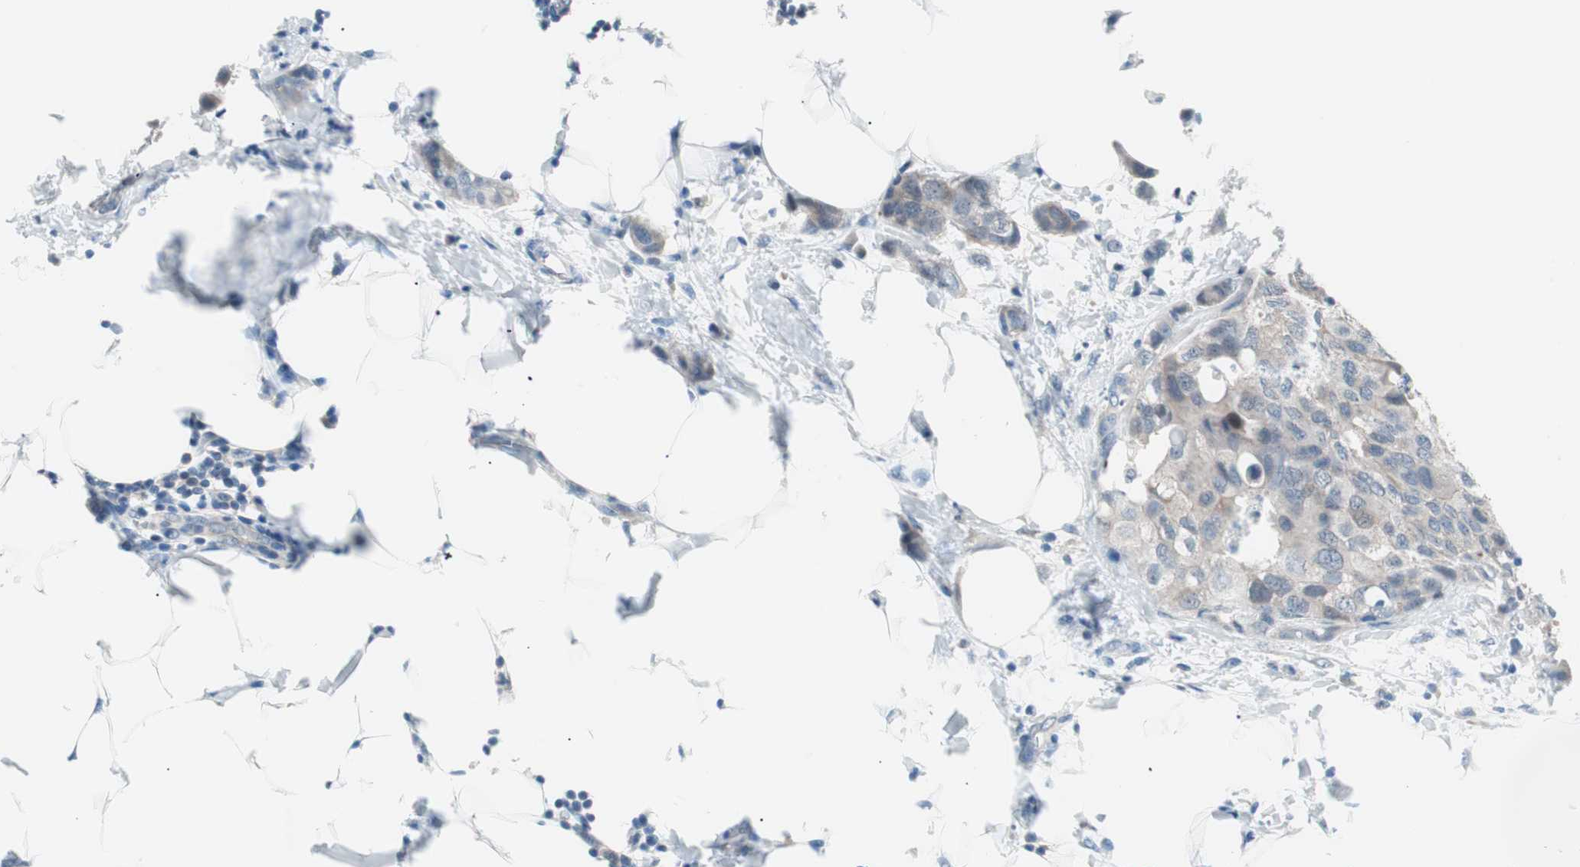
{"staining": {"intensity": "moderate", "quantity": "<25%", "location": "cytoplasmic/membranous"}, "tissue": "breast cancer", "cell_type": "Tumor cells", "image_type": "cancer", "snomed": [{"axis": "morphology", "description": "Normal tissue, NOS"}, {"axis": "morphology", "description": "Duct carcinoma"}, {"axis": "topography", "description": "Breast"}], "caption": "Protein analysis of breast cancer (infiltrating ductal carcinoma) tissue displays moderate cytoplasmic/membranous staining in approximately <25% of tumor cells. The staining was performed using DAB to visualize the protein expression in brown, while the nuclei were stained in blue with hematoxylin (Magnification: 20x).", "gene": "VIL1", "patient": {"sex": "female", "age": 50}}